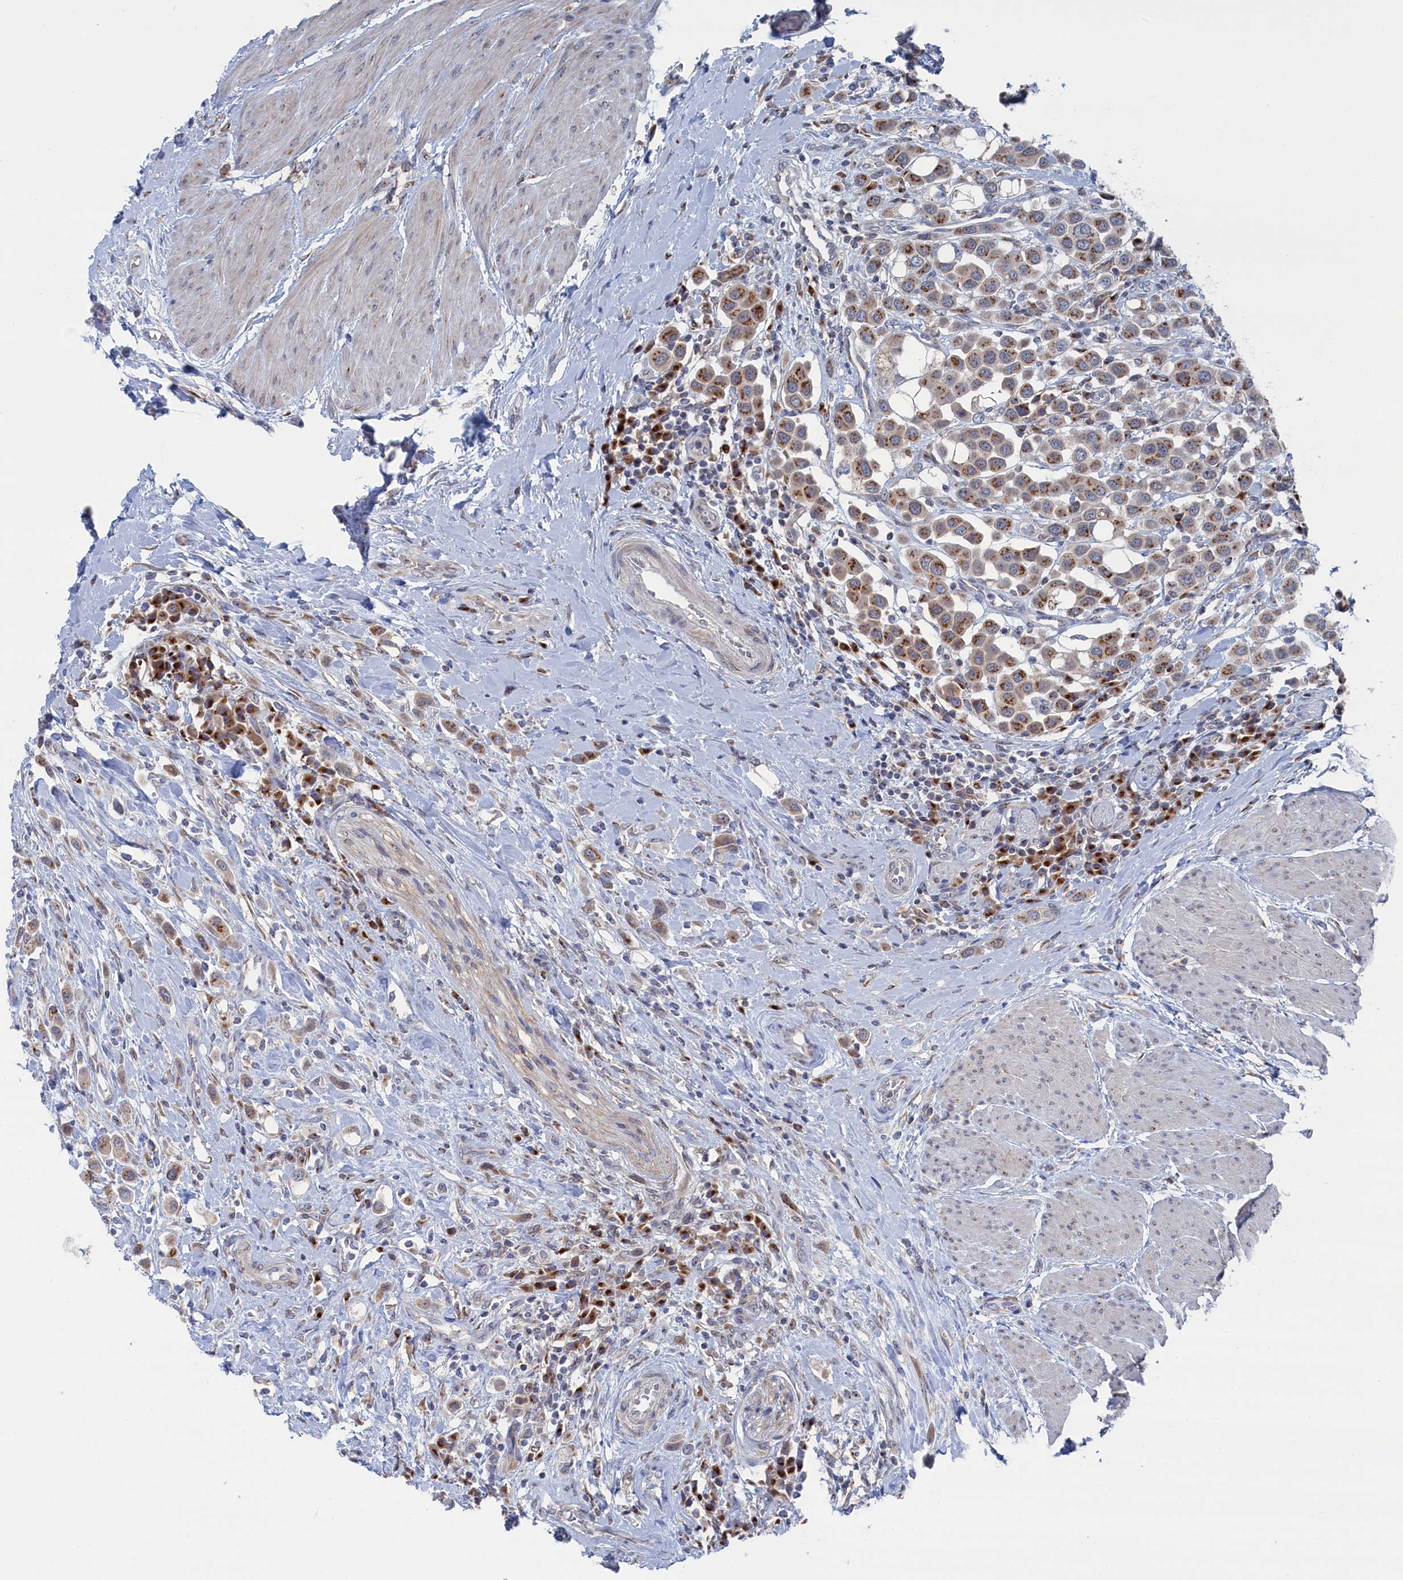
{"staining": {"intensity": "moderate", "quantity": "25%-75%", "location": "cytoplasmic/membranous"}, "tissue": "urothelial cancer", "cell_type": "Tumor cells", "image_type": "cancer", "snomed": [{"axis": "morphology", "description": "Urothelial carcinoma, High grade"}, {"axis": "topography", "description": "Urinary bladder"}], "caption": "A high-resolution photomicrograph shows immunohistochemistry (IHC) staining of urothelial cancer, which exhibits moderate cytoplasmic/membranous positivity in approximately 25%-75% of tumor cells.", "gene": "IRX1", "patient": {"sex": "male", "age": 50}}